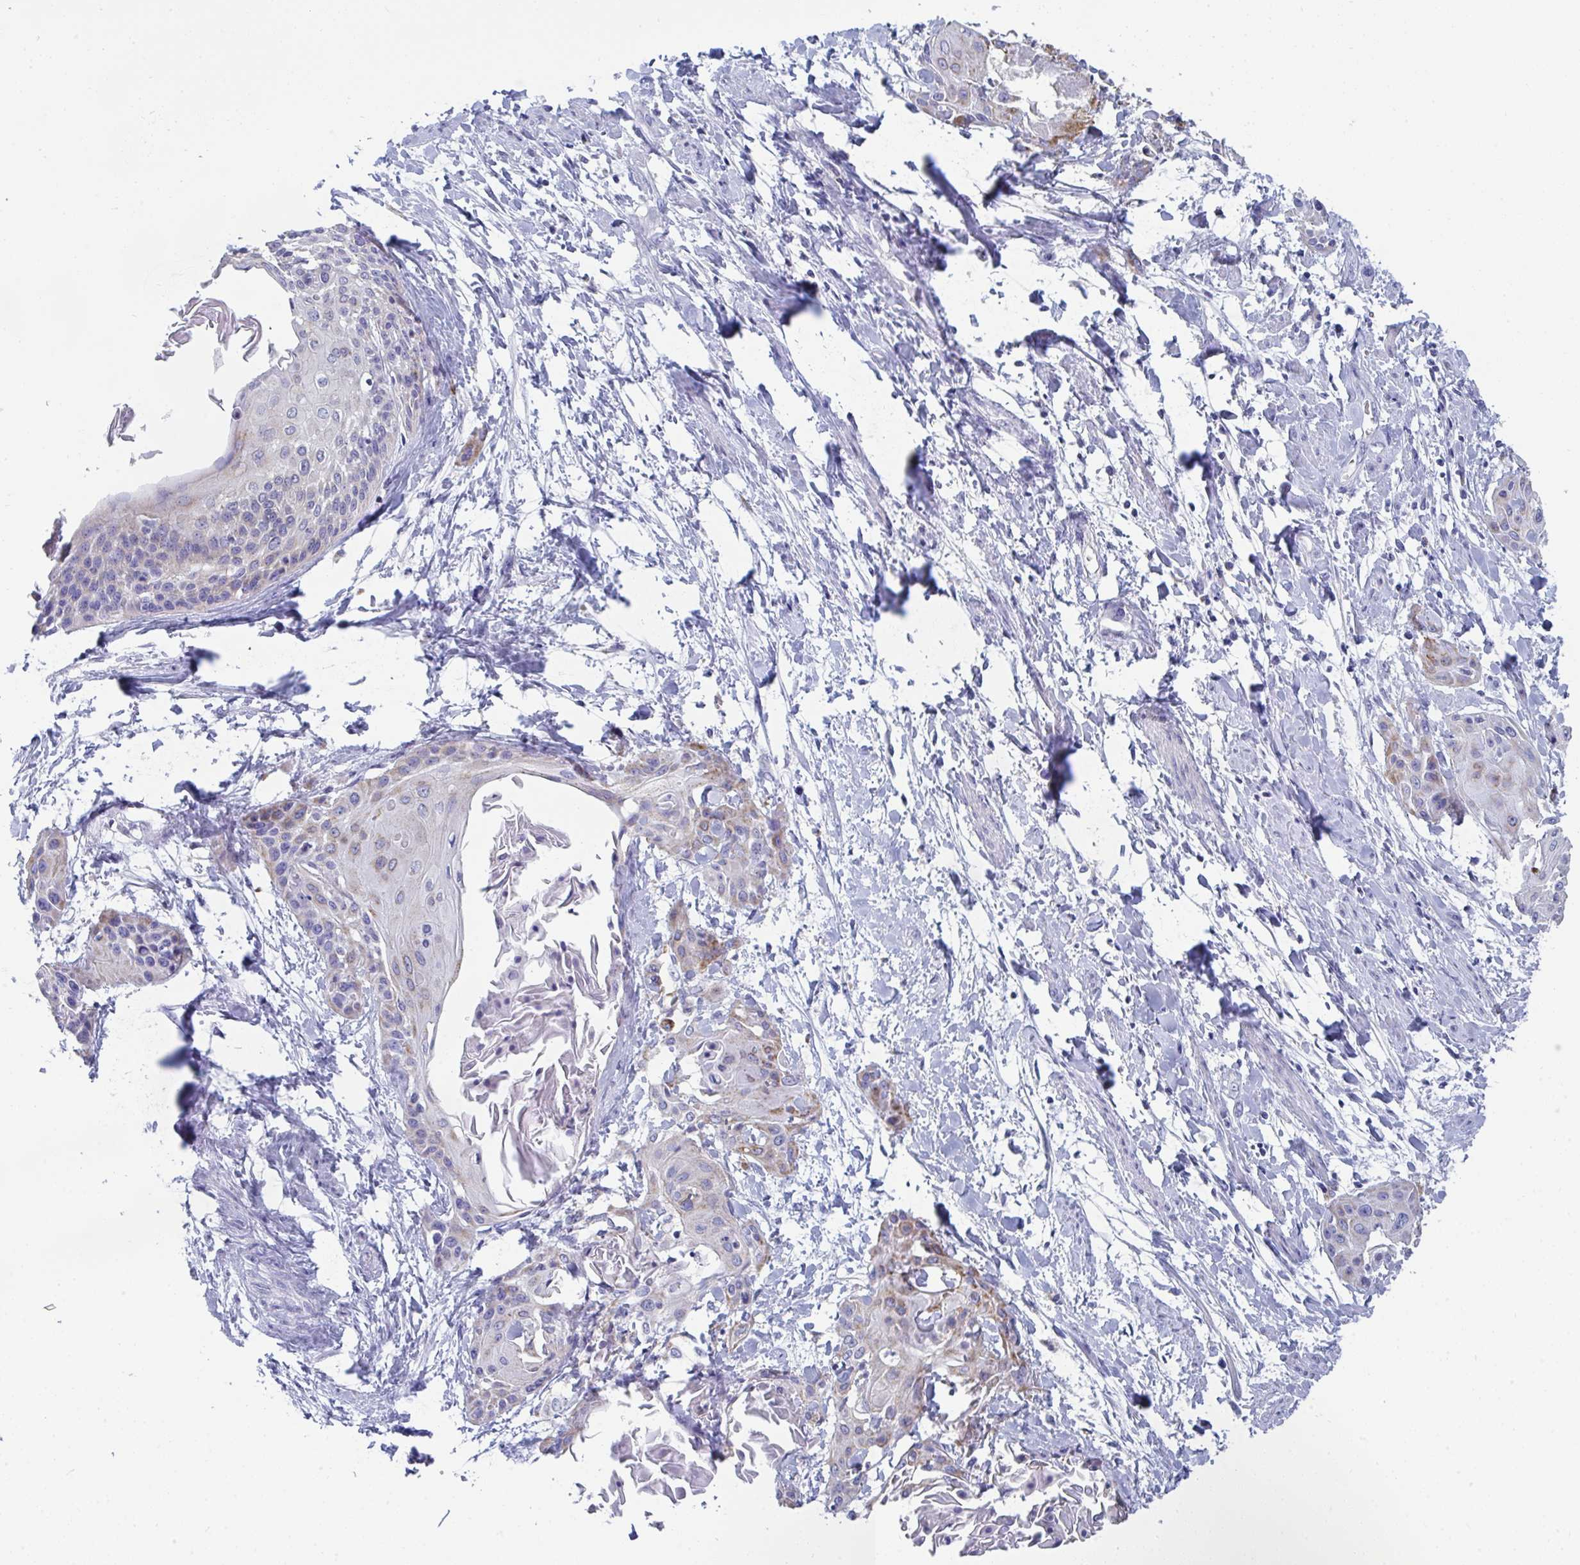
{"staining": {"intensity": "moderate", "quantity": "<25%", "location": "cytoplasmic/membranous"}, "tissue": "cervical cancer", "cell_type": "Tumor cells", "image_type": "cancer", "snomed": [{"axis": "morphology", "description": "Squamous cell carcinoma, NOS"}, {"axis": "topography", "description": "Cervix"}], "caption": "Immunohistochemical staining of human cervical squamous cell carcinoma demonstrates moderate cytoplasmic/membranous protein expression in approximately <25% of tumor cells.", "gene": "MGAM2", "patient": {"sex": "female", "age": 57}}